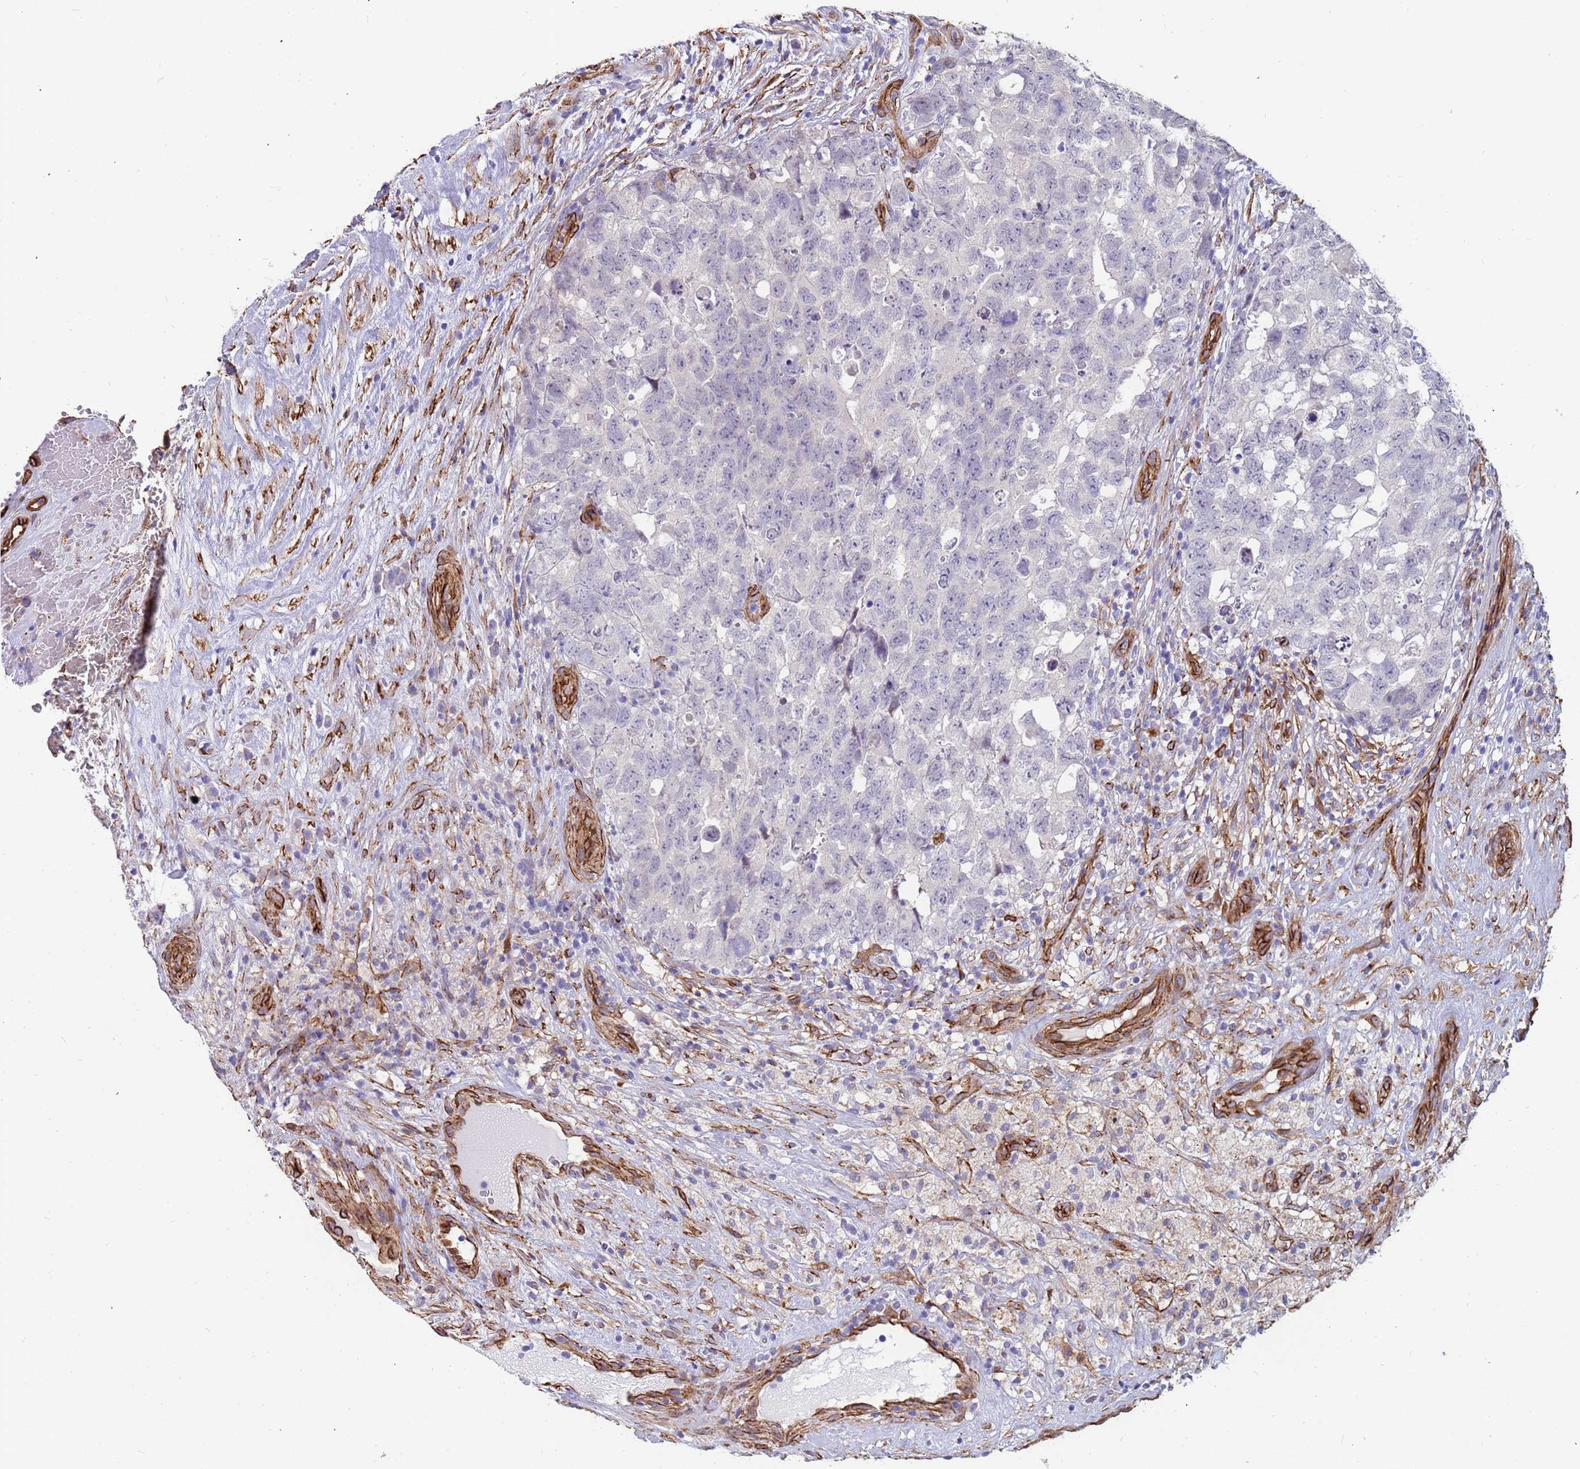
{"staining": {"intensity": "negative", "quantity": "none", "location": "none"}, "tissue": "testis cancer", "cell_type": "Tumor cells", "image_type": "cancer", "snomed": [{"axis": "morphology", "description": "Seminoma, NOS"}, {"axis": "morphology", "description": "Carcinoma, Embryonal, NOS"}, {"axis": "topography", "description": "Testis"}], "caption": "Immunohistochemistry of human testis cancer (embryonal carcinoma) displays no staining in tumor cells.", "gene": "EHD2", "patient": {"sex": "male", "age": 29}}